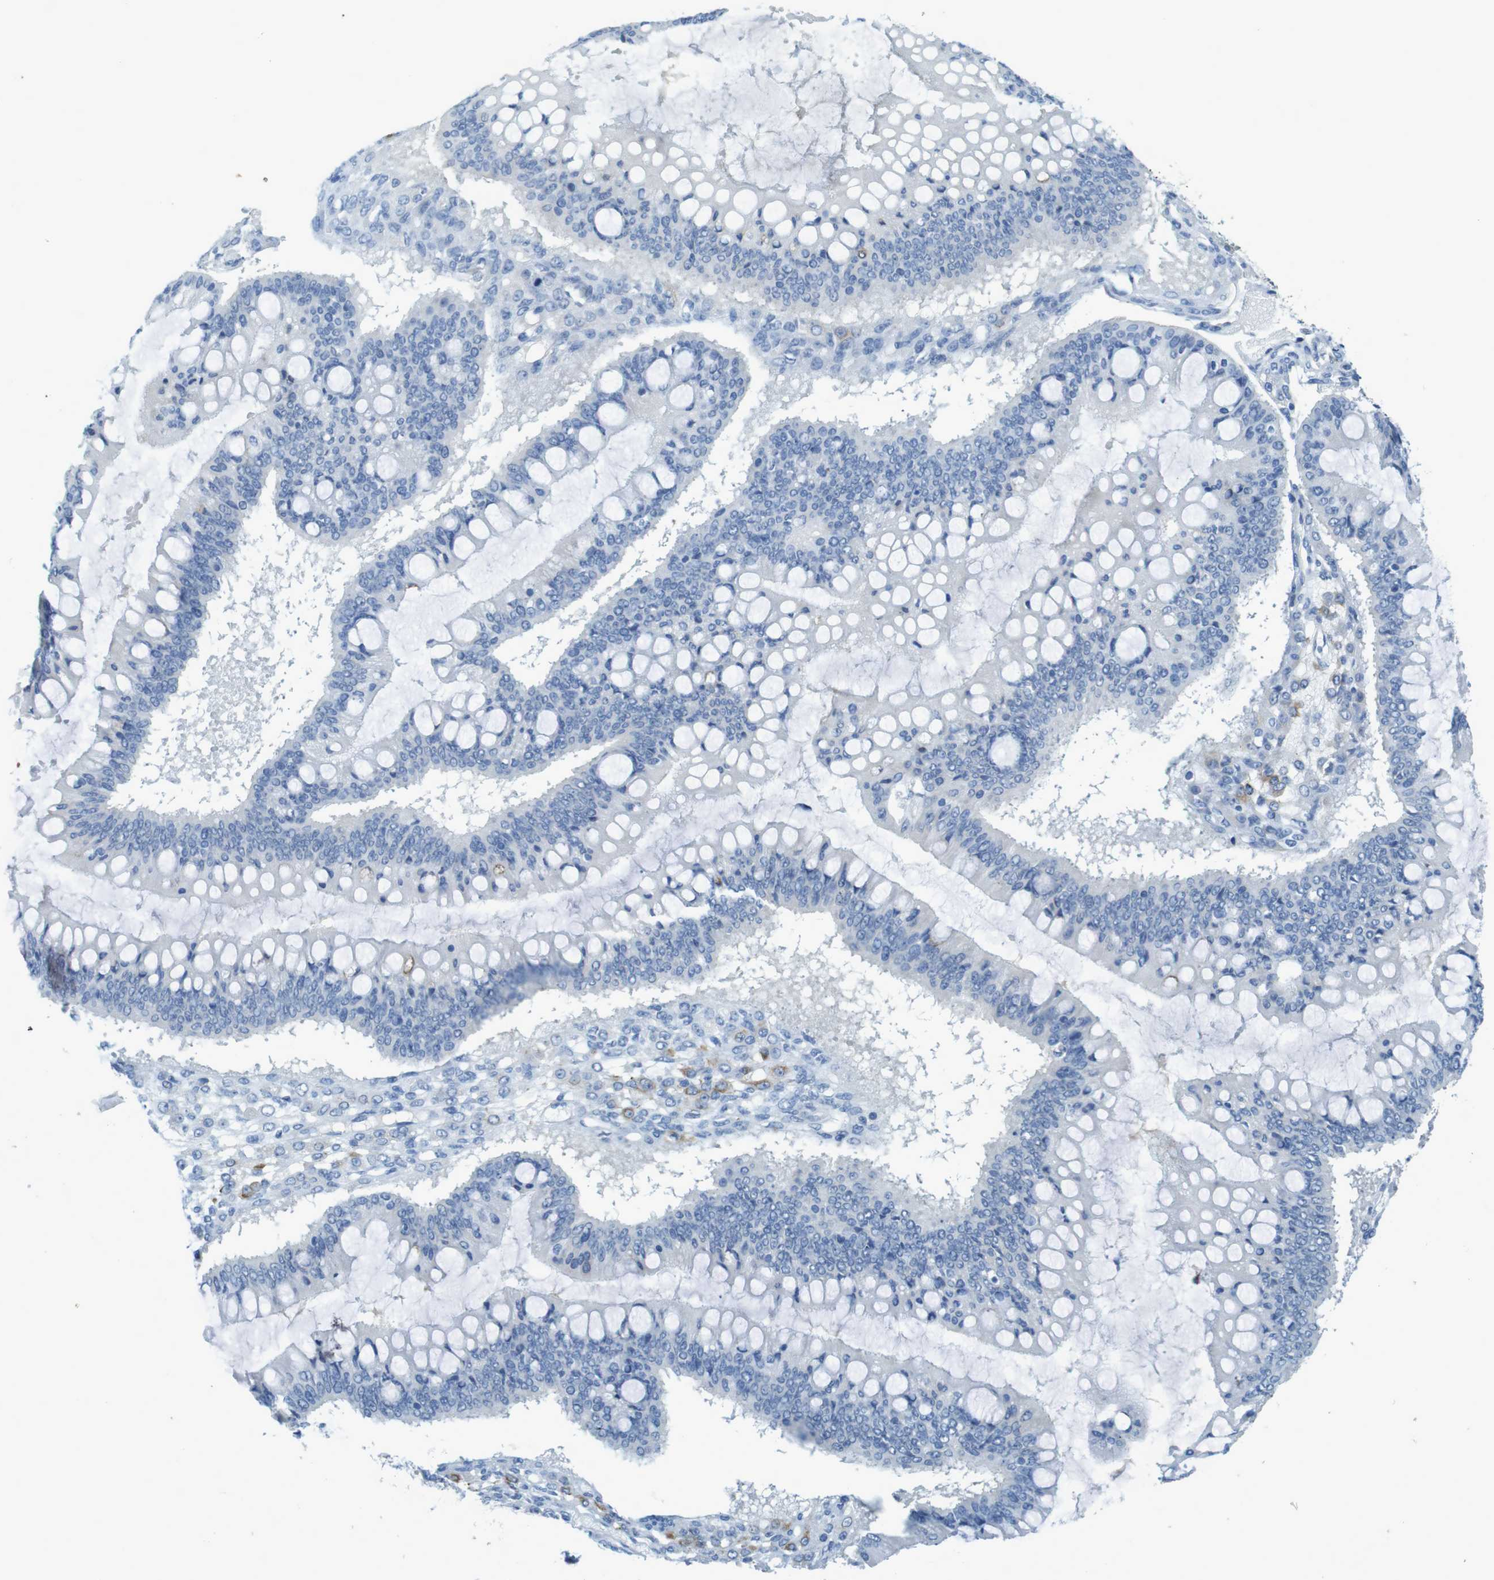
{"staining": {"intensity": "negative", "quantity": "none", "location": "none"}, "tissue": "ovarian cancer", "cell_type": "Tumor cells", "image_type": "cancer", "snomed": [{"axis": "morphology", "description": "Cystadenocarcinoma, mucinous, NOS"}, {"axis": "topography", "description": "Ovary"}], "caption": "High magnification brightfield microscopy of ovarian cancer (mucinous cystadenocarcinoma) stained with DAB (3,3'-diaminobenzidine) (brown) and counterstained with hematoxylin (blue): tumor cells show no significant expression.", "gene": "CD320", "patient": {"sex": "female", "age": 73}}